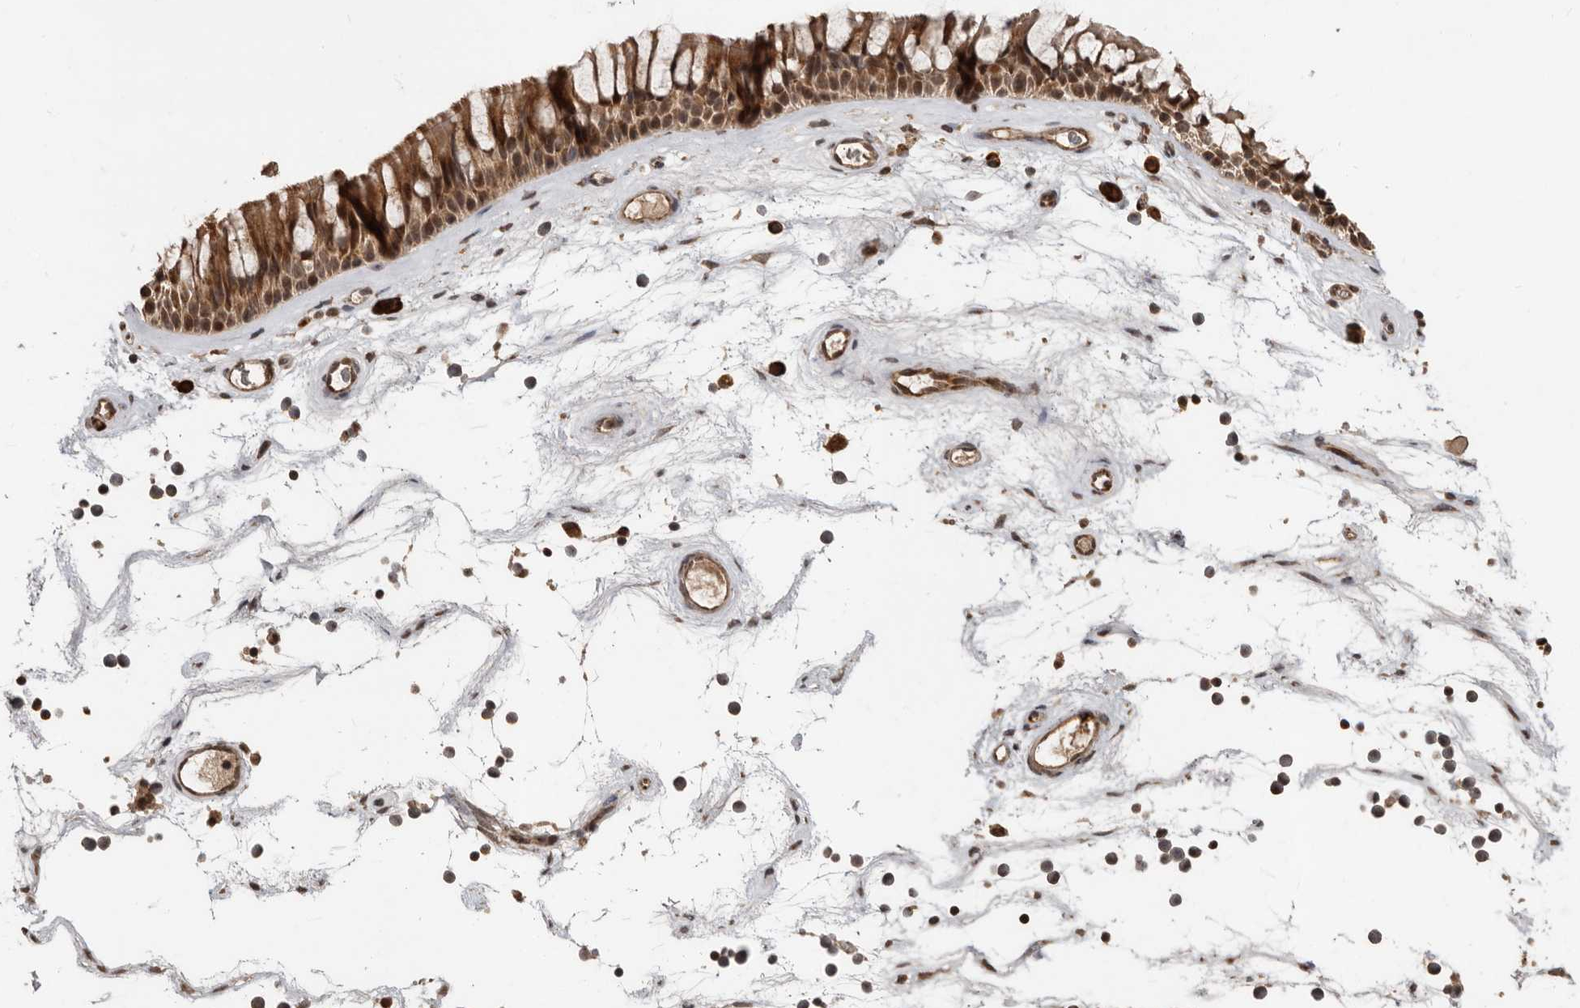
{"staining": {"intensity": "strong", "quantity": ">75%", "location": "cytoplasmic/membranous,nuclear"}, "tissue": "nasopharynx", "cell_type": "Respiratory epithelial cells", "image_type": "normal", "snomed": [{"axis": "morphology", "description": "Normal tissue, NOS"}, {"axis": "topography", "description": "Nasopharynx"}], "caption": "High-magnification brightfield microscopy of benign nasopharynx stained with DAB (3,3'-diaminobenzidine) (brown) and counterstained with hematoxylin (blue). respiratory epithelial cells exhibit strong cytoplasmic/membranous,nuclear positivity is present in about>75% of cells. (Brightfield microscopy of DAB IHC at high magnification).", "gene": "LRGUK", "patient": {"sex": "male", "age": 64}}